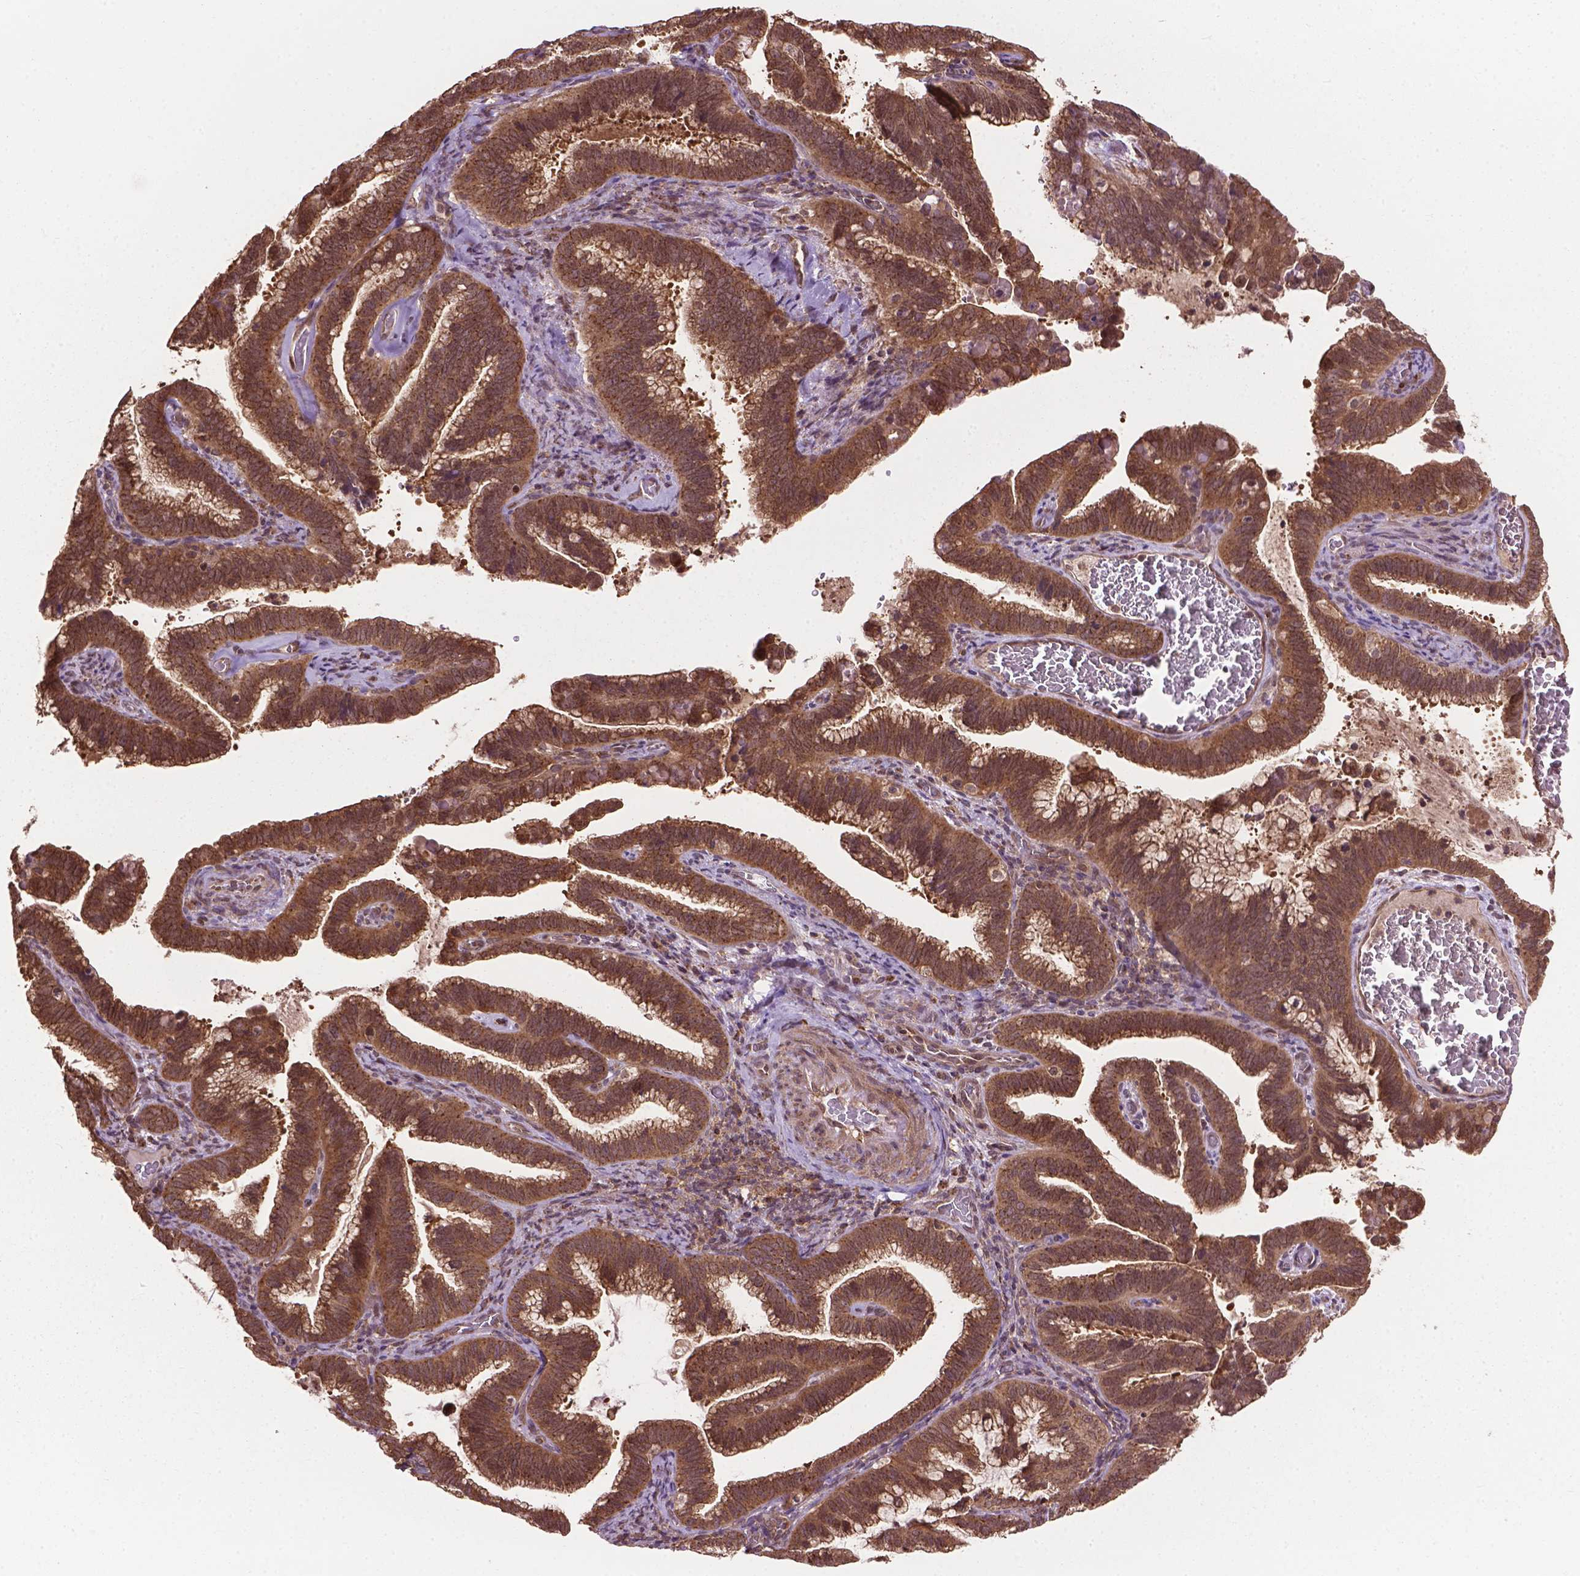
{"staining": {"intensity": "moderate", "quantity": ">75%", "location": "cytoplasmic/membranous"}, "tissue": "cervical cancer", "cell_type": "Tumor cells", "image_type": "cancer", "snomed": [{"axis": "morphology", "description": "Adenocarcinoma, NOS"}, {"axis": "topography", "description": "Cervix"}], "caption": "Immunohistochemistry photomicrograph of human cervical adenocarcinoma stained for a protein (brown), which shows medium levels of moderate cytoplasmic/membranous expression in about >75% of tumor cells.", "gene": "PPP1CB", "patient": {"sex": "female", "age": 61}}